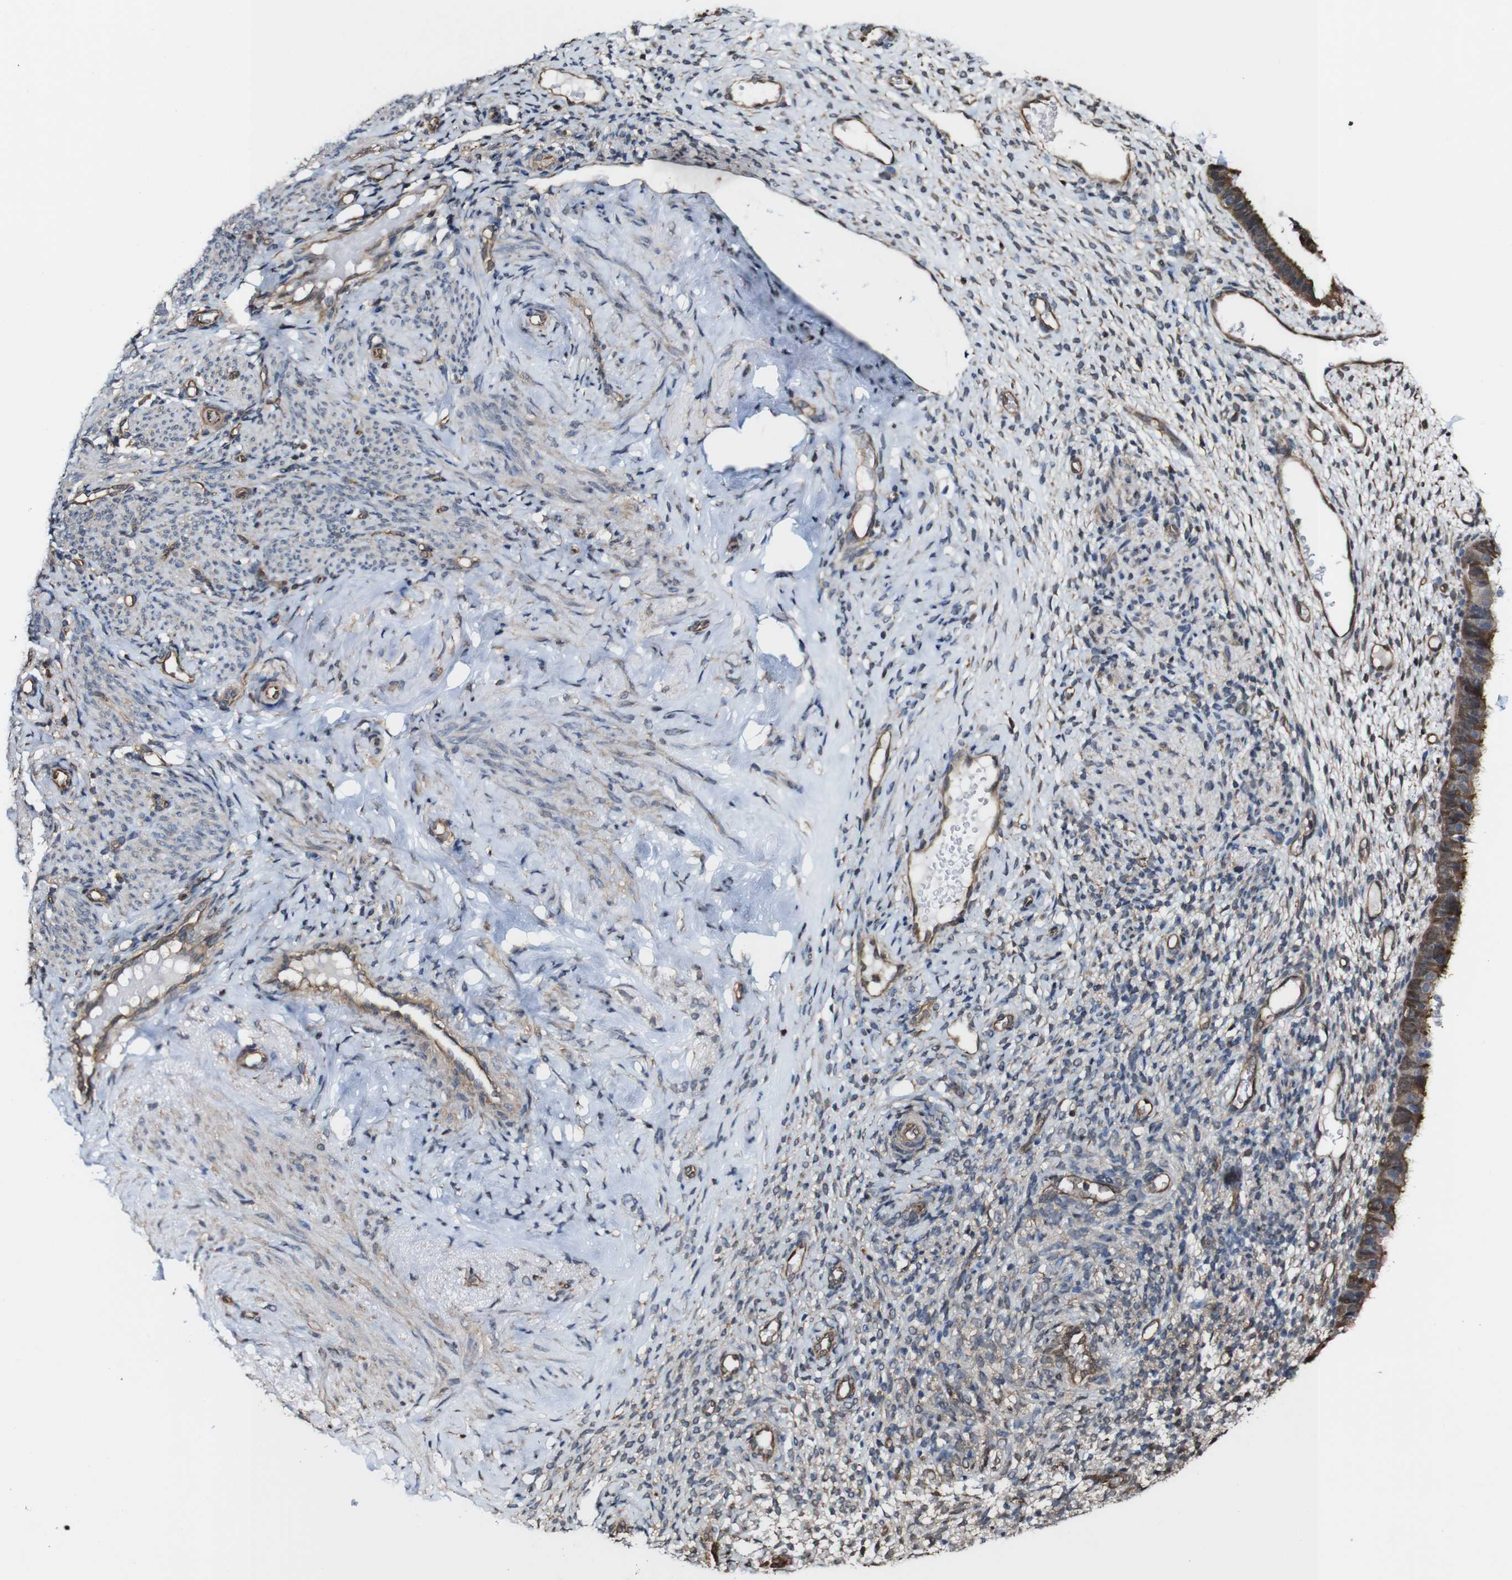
{"staining": {"intensity": "negative", "quantity": "none", "location": "none"}, "tissue": "endometrium", "cell_type": "Cells in endometrial stroma", "image_type": "normal", "snomed": [{"axis": "morphology", "description": "Normal tissue, NOS"}, {"axis": "topography", "description": "Endometrium"}], "caption": "High magnification brightfield microscopy of benign endometrium stained with DAB (brown) and counterstained with hematoxylin (blue): cells in endometrial stroma show no significant positivity. (Immunohistochemistry (ihc), brightfield microscopy, high magnification).", "gene": "PTPRR", "patient": {"sex": "female", "age": 61}}